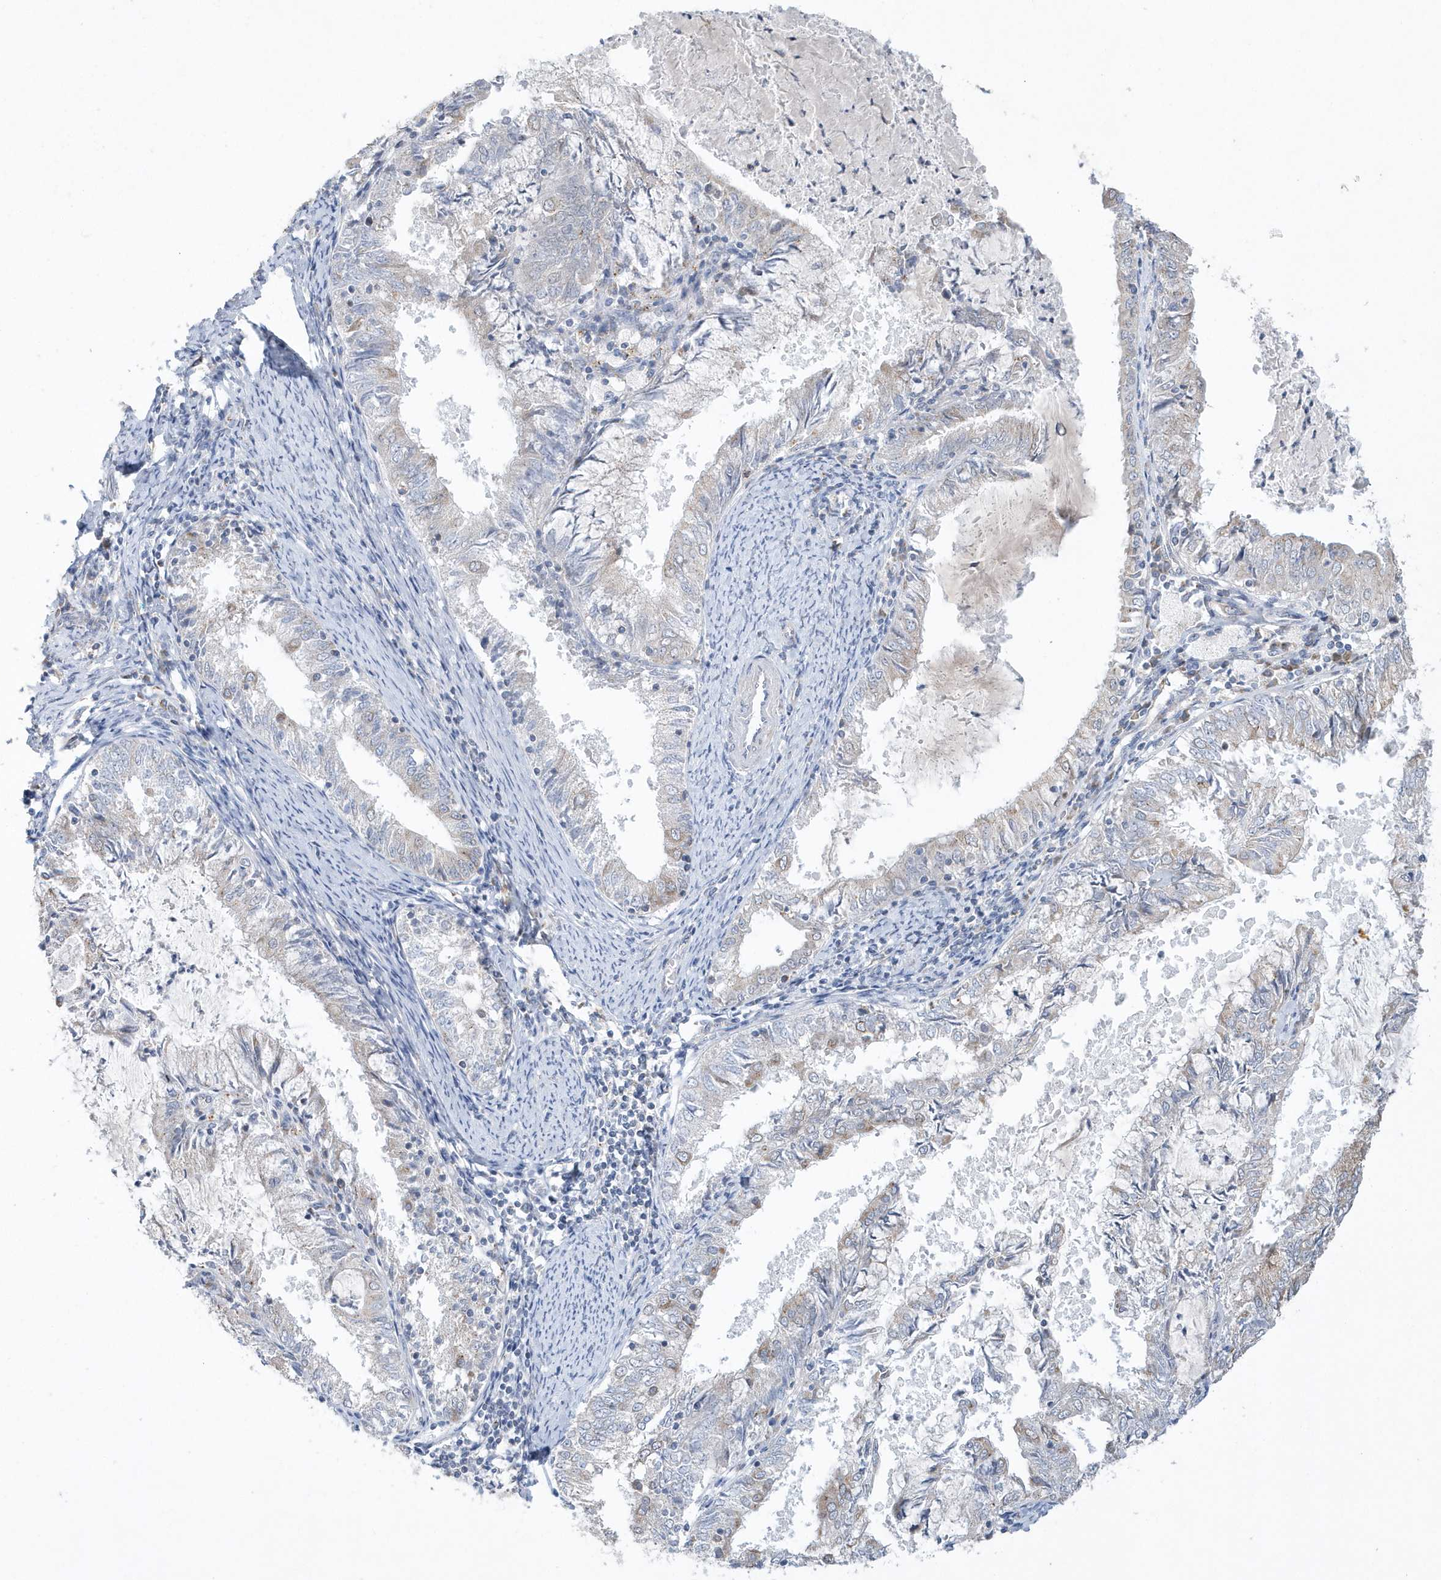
{"staining": {"intensity": "negative", "quantity": "none", "location": "none"}, "tissue": "endometrial cancer", "cell_type": "Tumor cells", "image_type": "cancer", "snomed": [{"axis": "morphology", "description": "Adenocarcinoma, NOS"}, {"axis": "topography", "description": "Endometrium"}], "caption": "DAB (3,3'-diaminobenzidine) immunohistochemical staining of endometrial adenocarcinoma displays no significant positivity in tumor cells. (Stains: DAB (3,3'-diaminobenzidine) immunohistochemistry (IHC) with hematoxylin counter stain, Microscopy: brightfield microscopy at high magnification).", "gene": "SPATA5", "patient": {"sex": "female", "age": 57}}